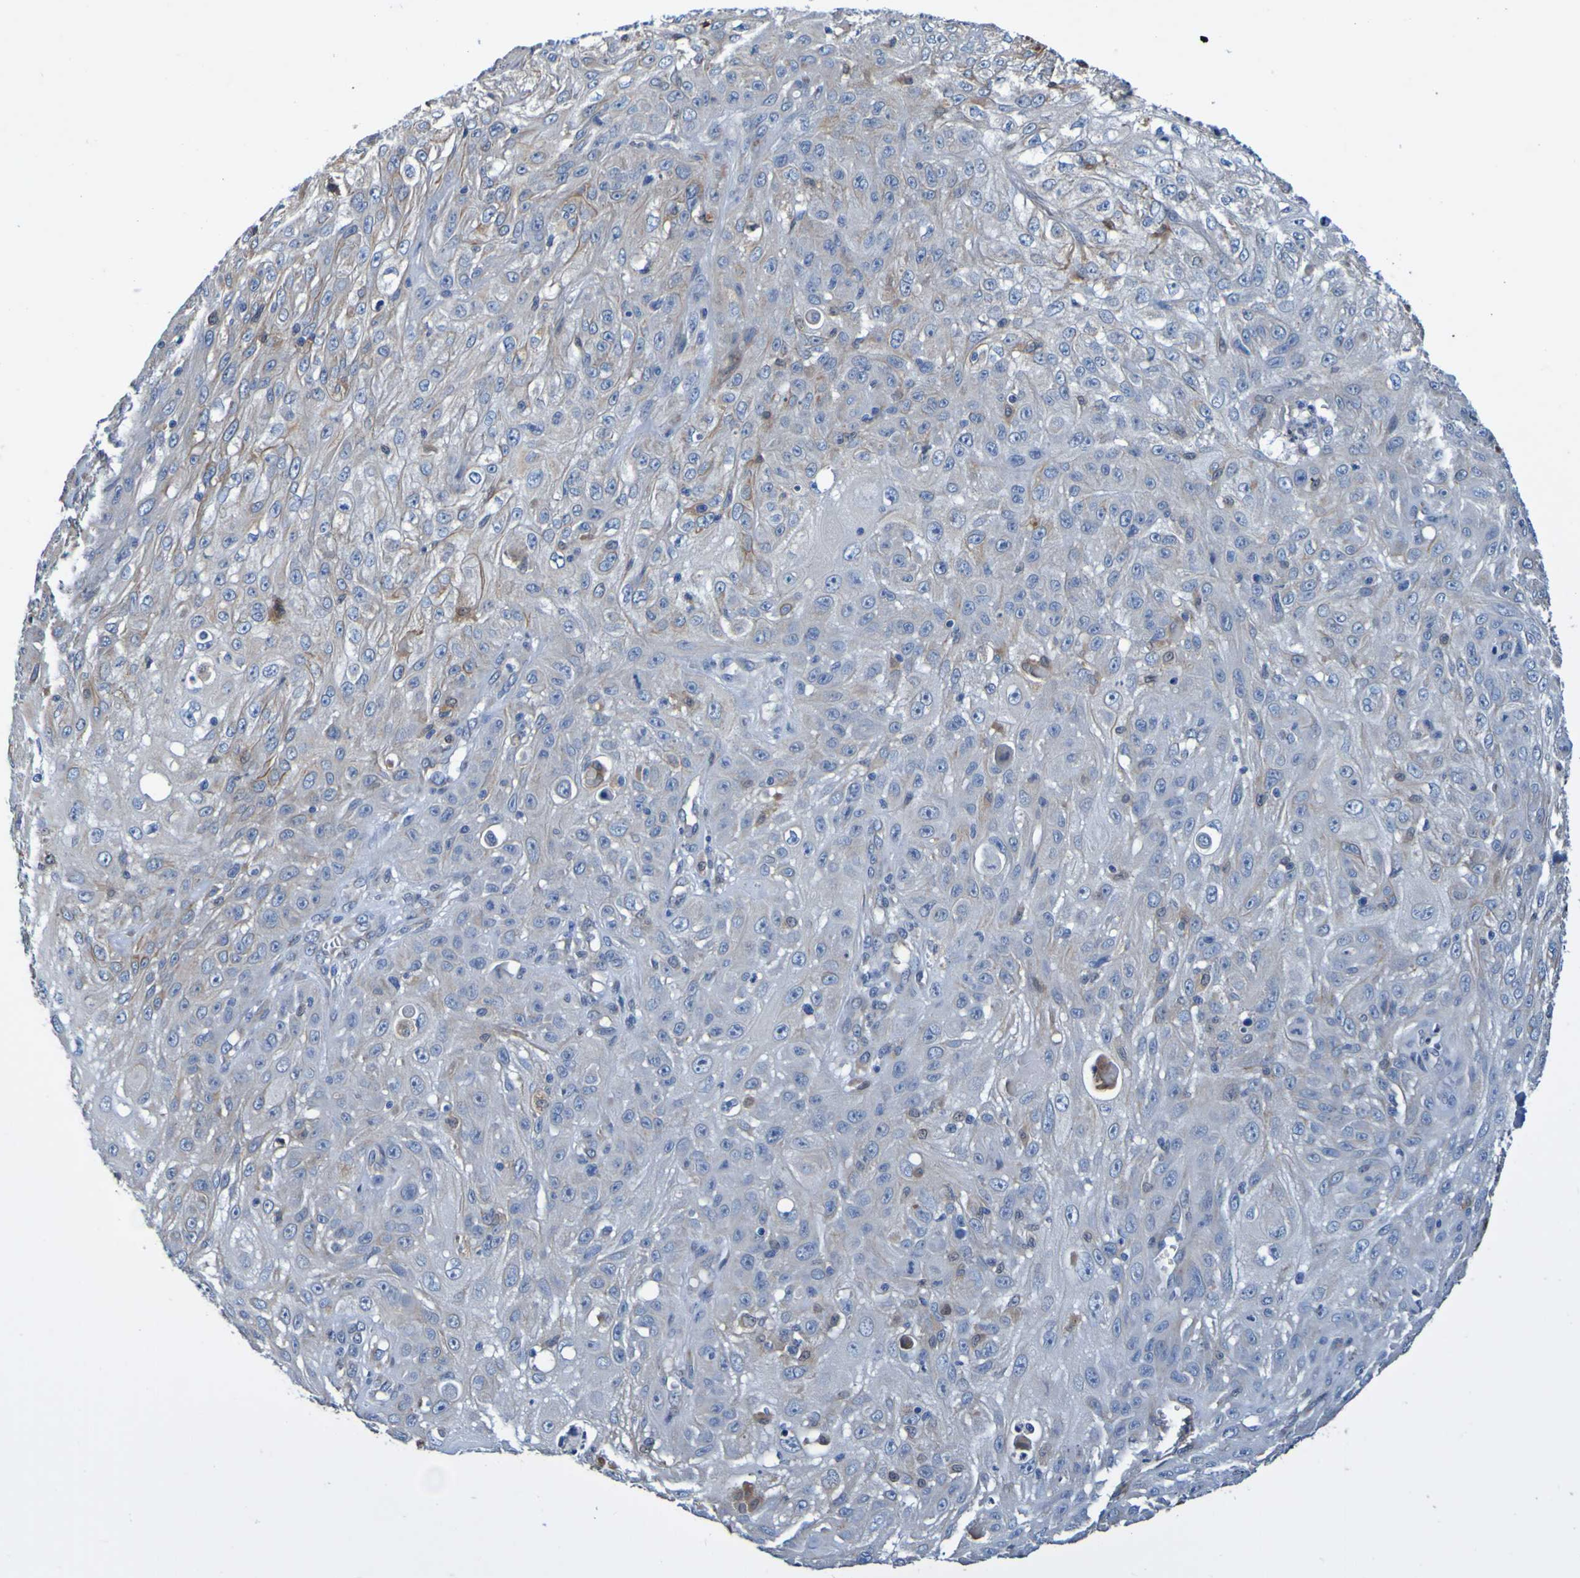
{"staining": {"intensity": "weak", "quantity": ">75%", "location": "cytoplasmic/membranous"}, "tissue": "skin cancer", "cell_type": "Tumor cells", "image_type": "cancer", "snomed": [{"axis": "morphology", "description": "Squamous cell carcinoma, NOS"}, {"axis": "topography", "description": "Skin"}], "caption": "Immunohistochemical staining of human skin cancer exhibits low levels of weak cytoplasmic/membranous protein staining in about >75% of tumor cells. The staining is performed using DAB (3,3'-diaminobenzidine) brown chromogen to label protein expression. The nuclei are counter-stained blue using hematoxylin.", "gene": "METAP2", "patient": {"sex": "male", "age": 75}}